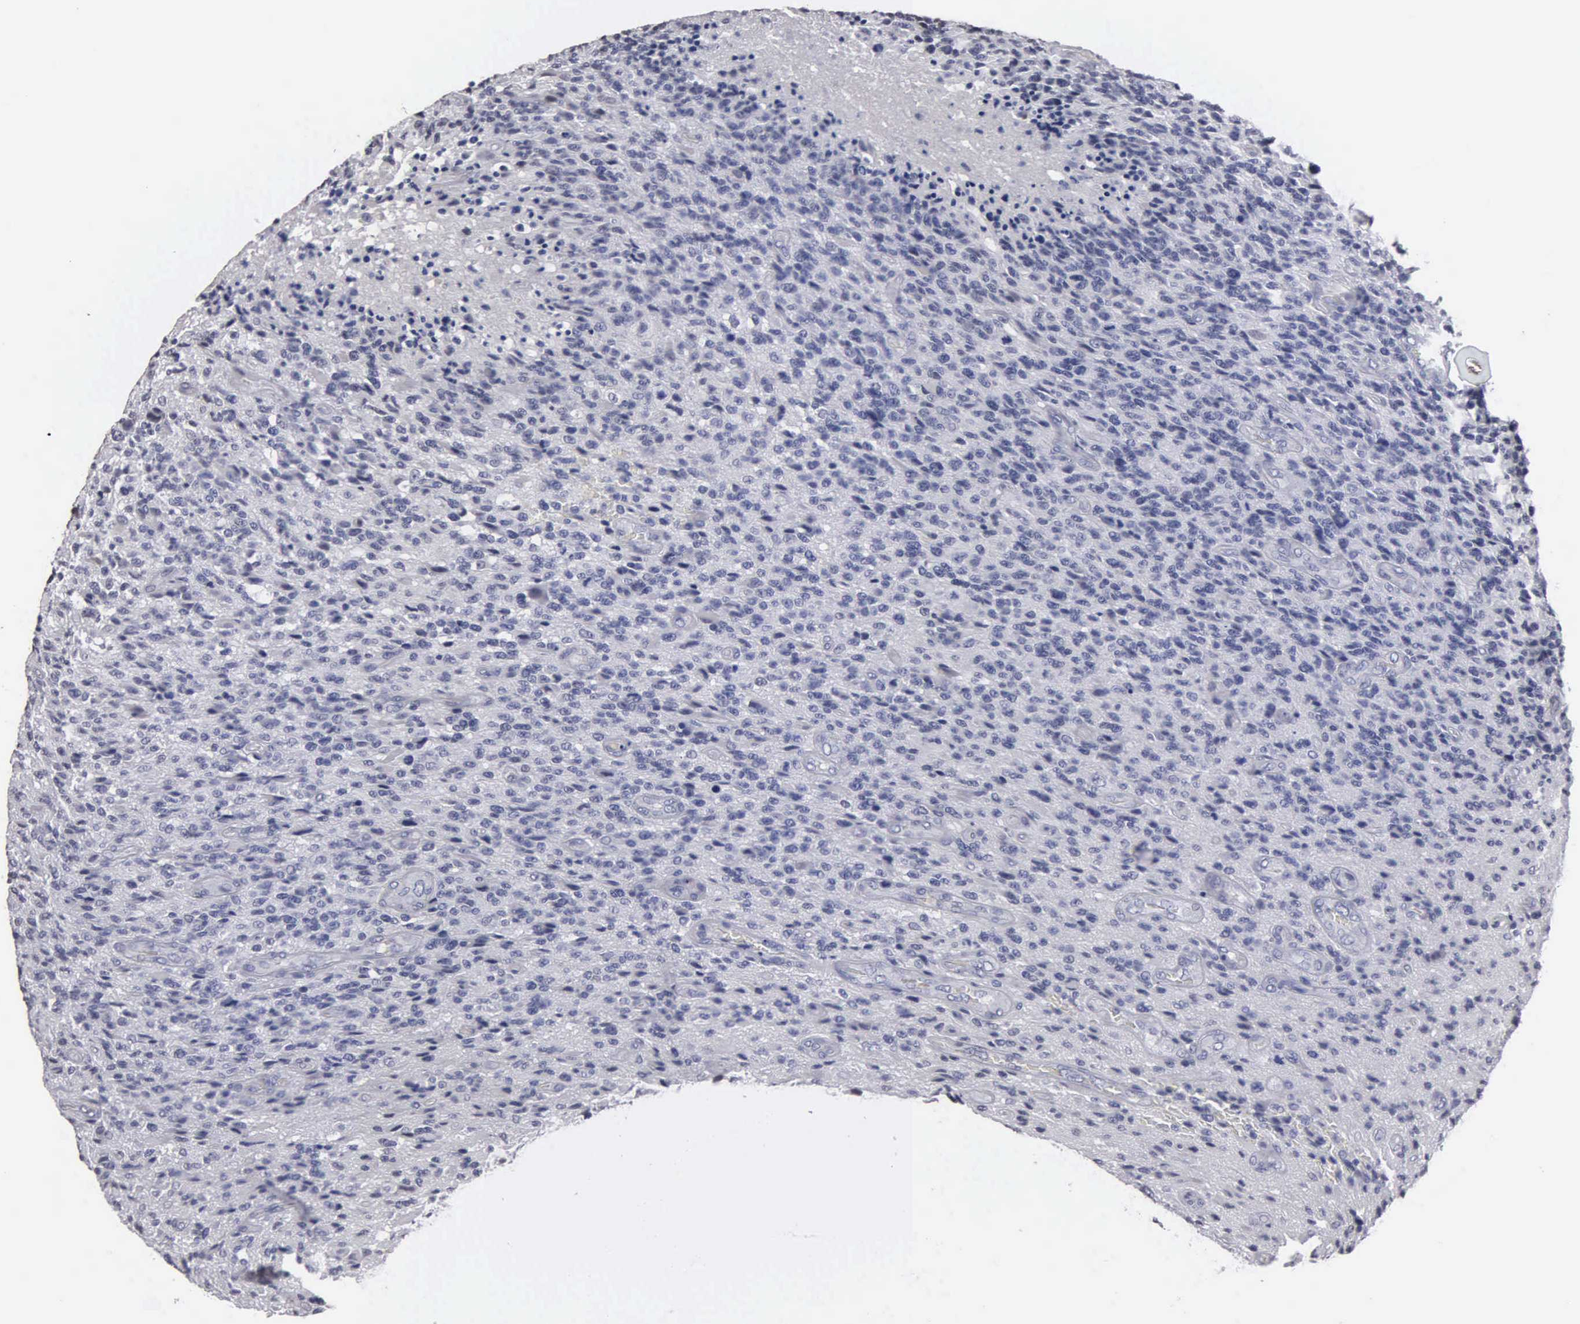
{"staining": {"intensity": "negative", "quantity": "none", "location": "none"}, "tissue": "glioma", "cell_type": "Tumor cells", "image_type": "cancer", "snomed": [{"axis": "morphology", "description": "Glioma, malignant, High grade"}, {"axis": "topography", "description": "Brain"}], "caption": "This is an immunohistochemistry histopathology image of human glioma. There is no expression in tumor cells.", "gene": "UPB1", "patient": {"sex": "male", "age": 36}}